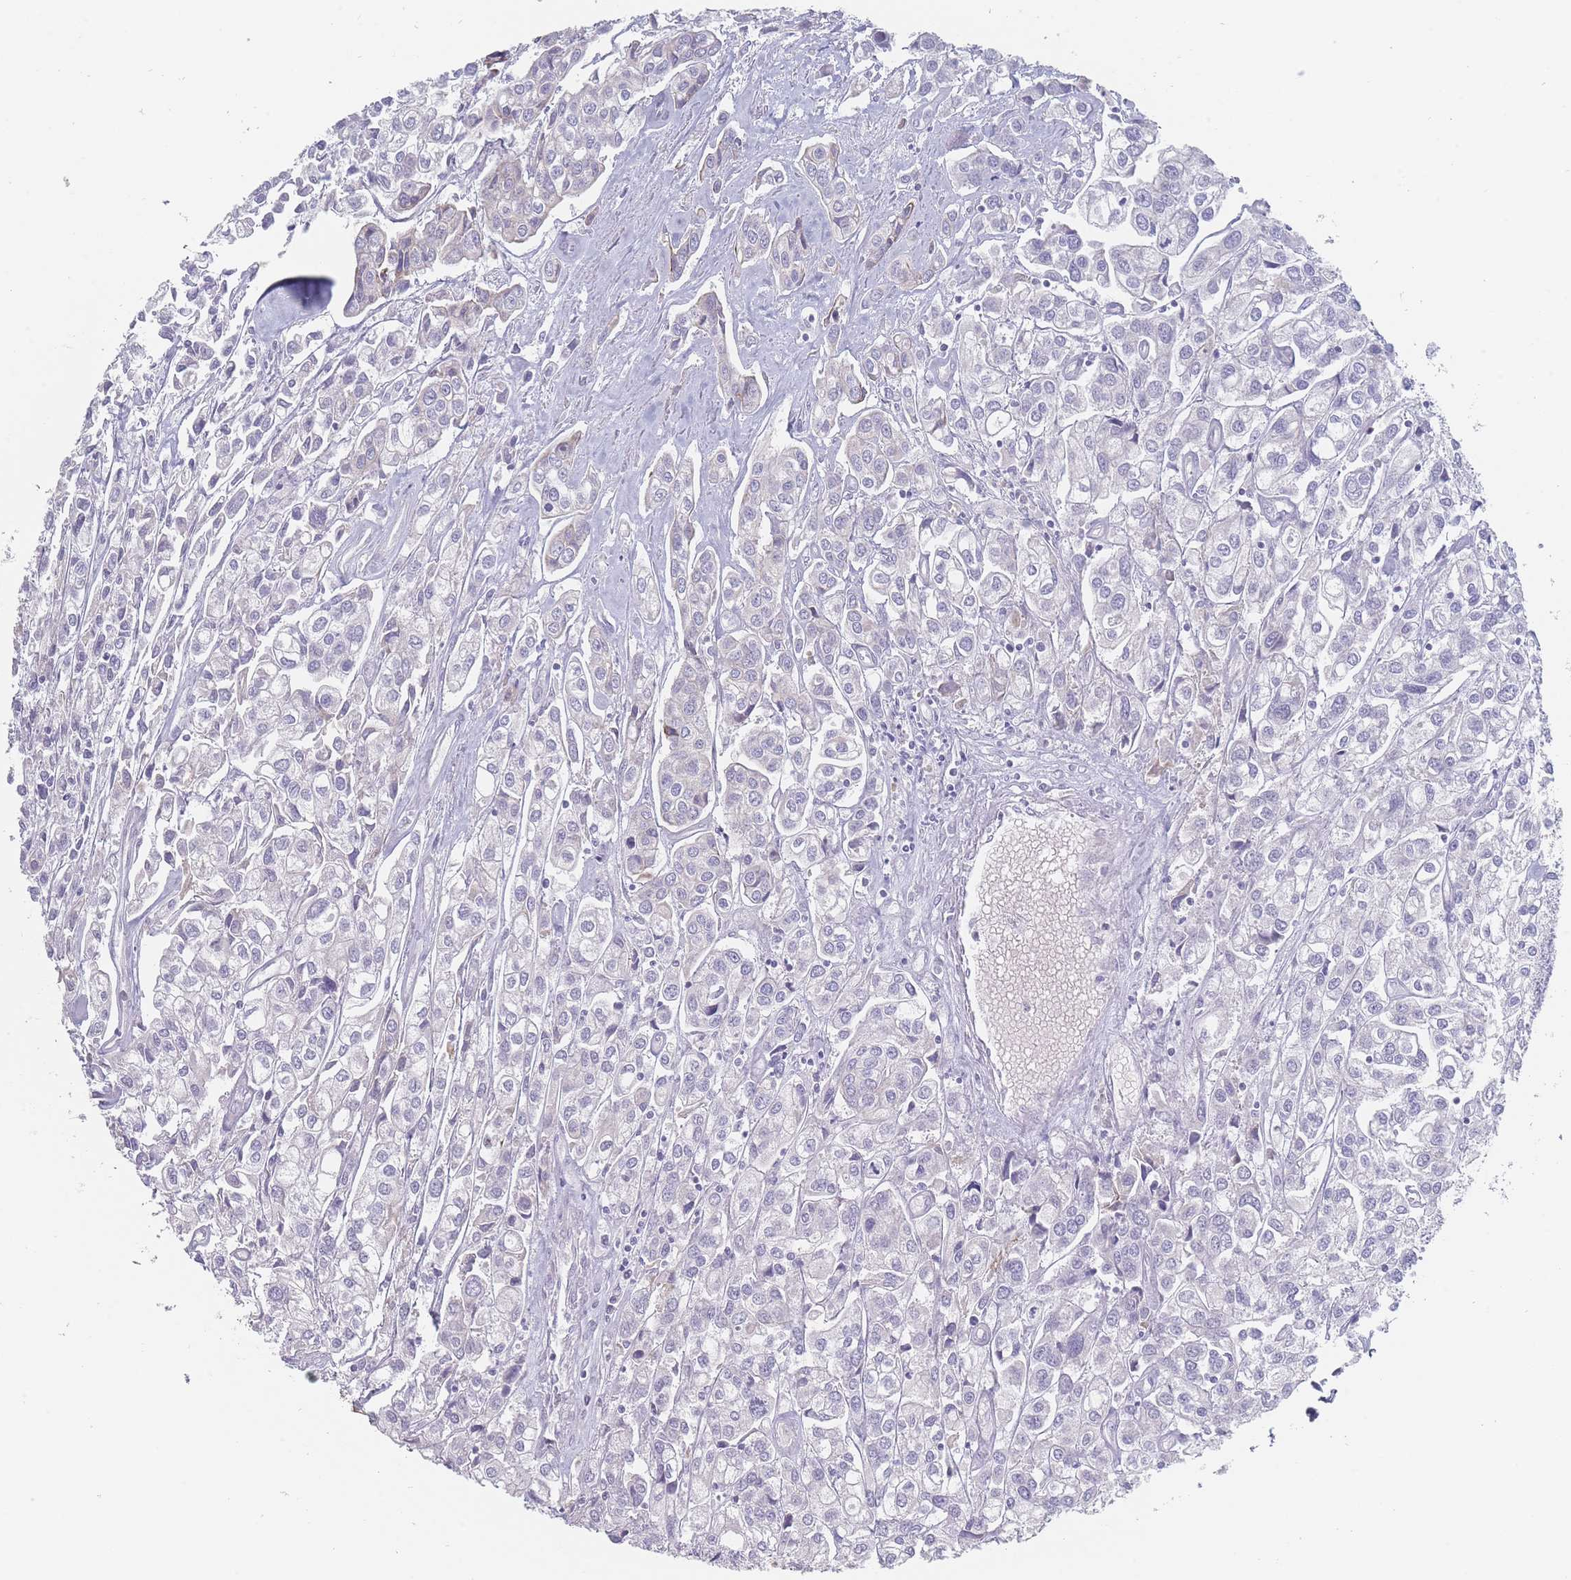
{"staining": {"intensity": "negative", "quantity": "none", "location": "none"}, "tissue": "urothelial cancer", "cell_type": "Tumor cells", "image_type": "cancer", "snomed": [{"axis": "morphology", "description": "Urothelial carcinoma, High grade"}, {"axis": "topography", "description": "Urinary bladder"}], "caption": "The micrograph reveals no significant positivity in tumor cells of high-grade urothelial carcinoma.", "gene": "SPATS1", "patient": {"sex": "male", "age": 67}}